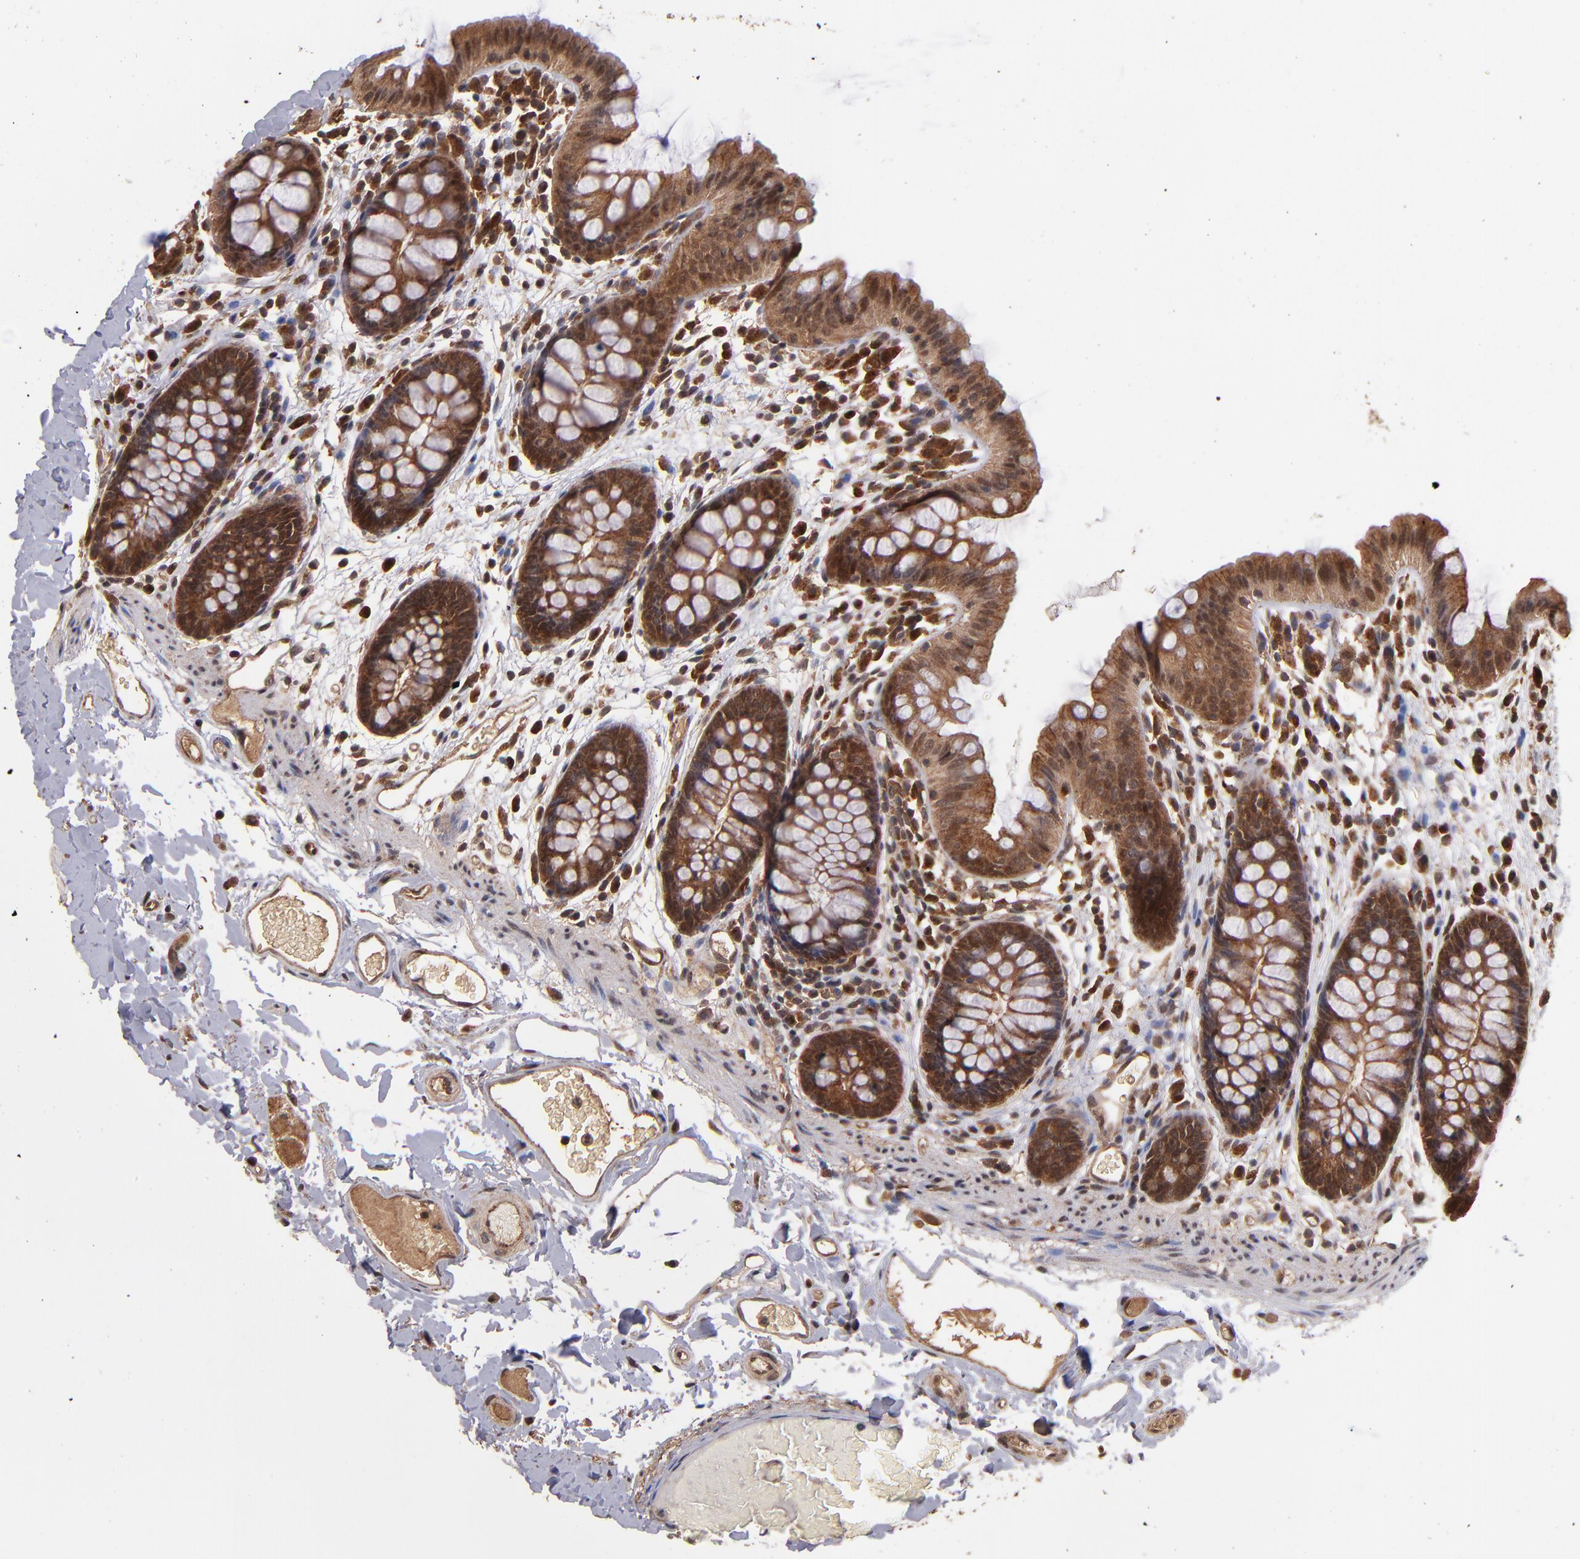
{"staining": {"intensity": "moderate", "quantity": ">75%", "location": "cytoplasmic/membranous"}, "tissue": "colon", "cell_type": "Endothelial cells", "image_type": "normal", "snomed": [{"axis": "morphology", "description": "Normal tissue, NOS"}, {"axis": "topography", "description": "Smooth muscle"}, {"axis": "topography", "description": "Colon"}], "caption": "Immunohistochemistry (IHC) of benign human colon shows medium levels of moderate cytoplasmic/membranous positivity in about >75% of endothelial cells.", "gene": "NFE2L2", "patient": {"sex": "male", "age": 67}}